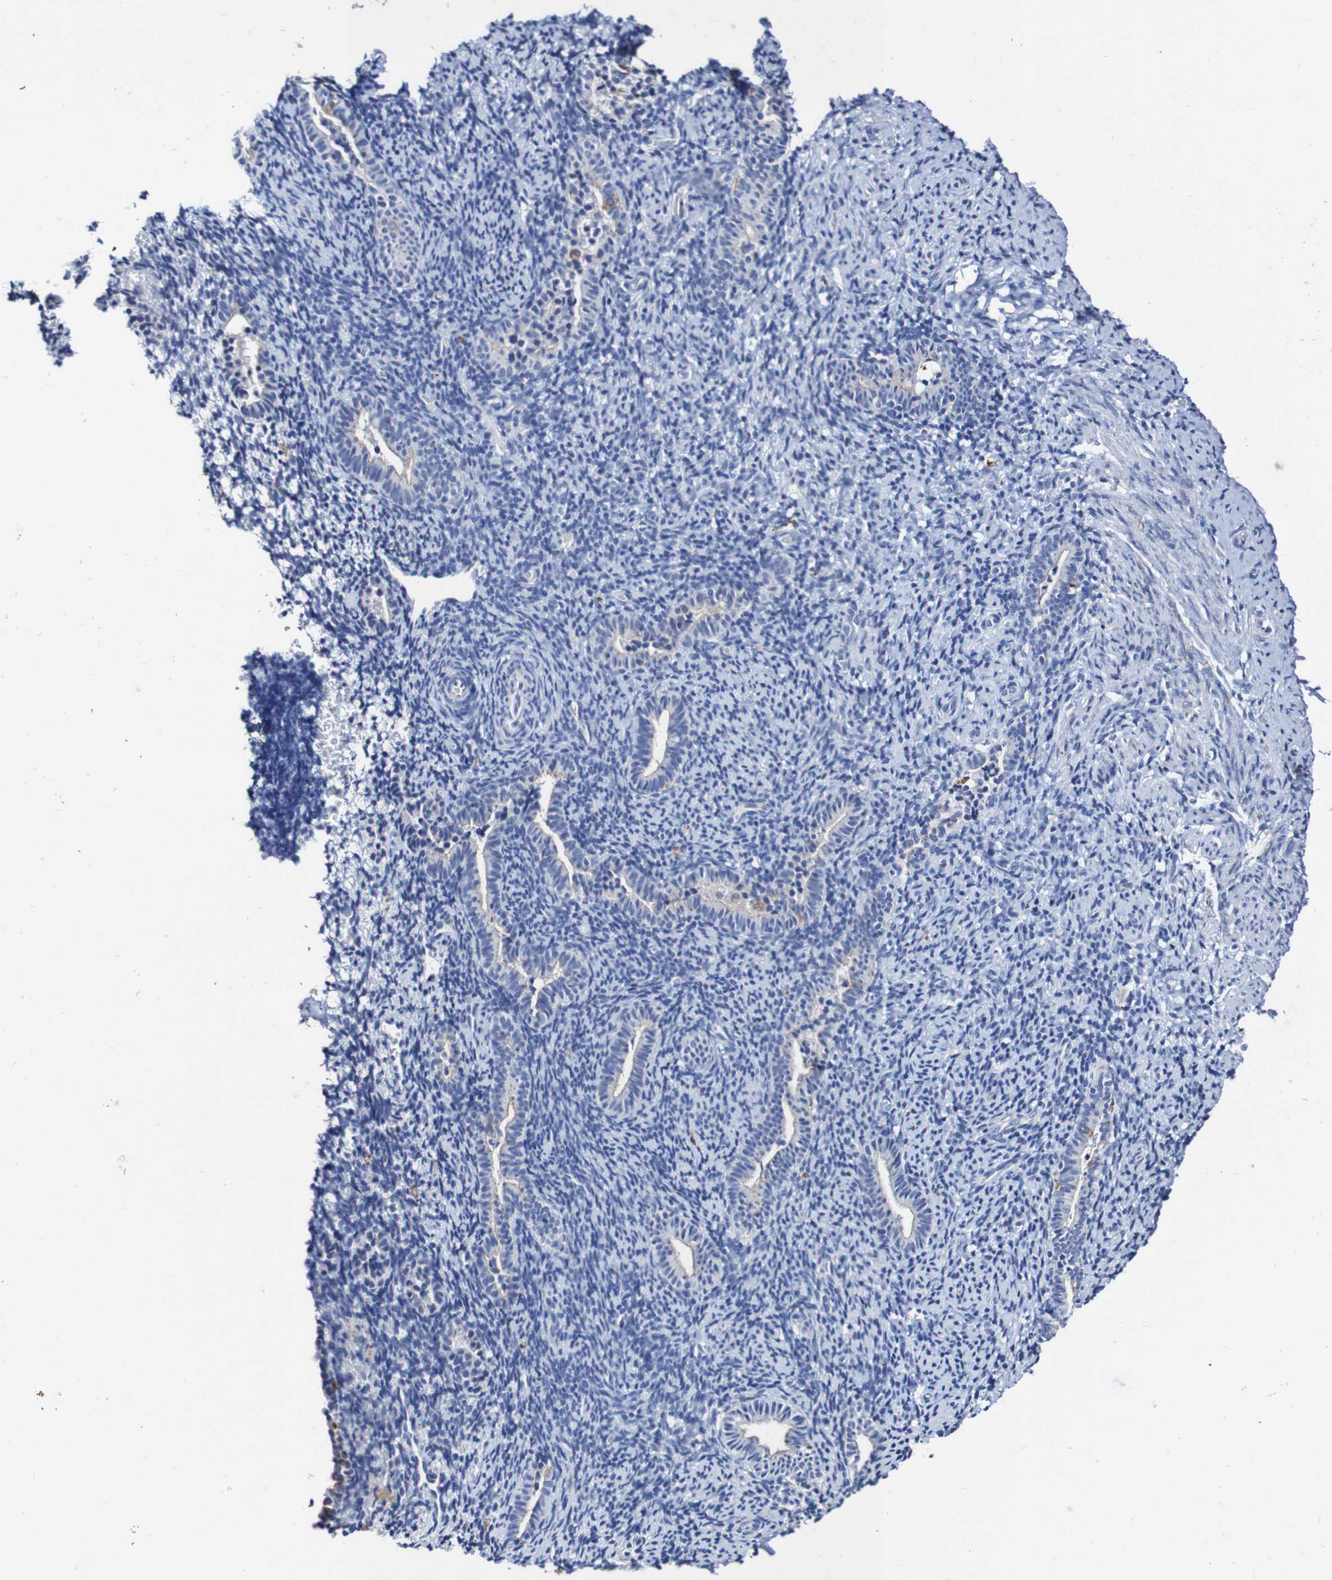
{"staining": {"intensity": "negative", "quantity": "none", "location": "none"}, "tissue": "endometrium", "cell_type": "Cells in endometrial stroma", "image_type": "normal", "snomed": [{"axis": "morphology", "description": "Normal tissue, NOS"}, {"axis": "topography", "description": "Endometrium"}], "caption": "This is a photomicrograph of immunohistochemistry (IHC) staining of benign endometrium, which shows no expression in cells in endometrial stroma.", "gene": "SEZ6", "patient": {"sex": "female", "age": 51}}